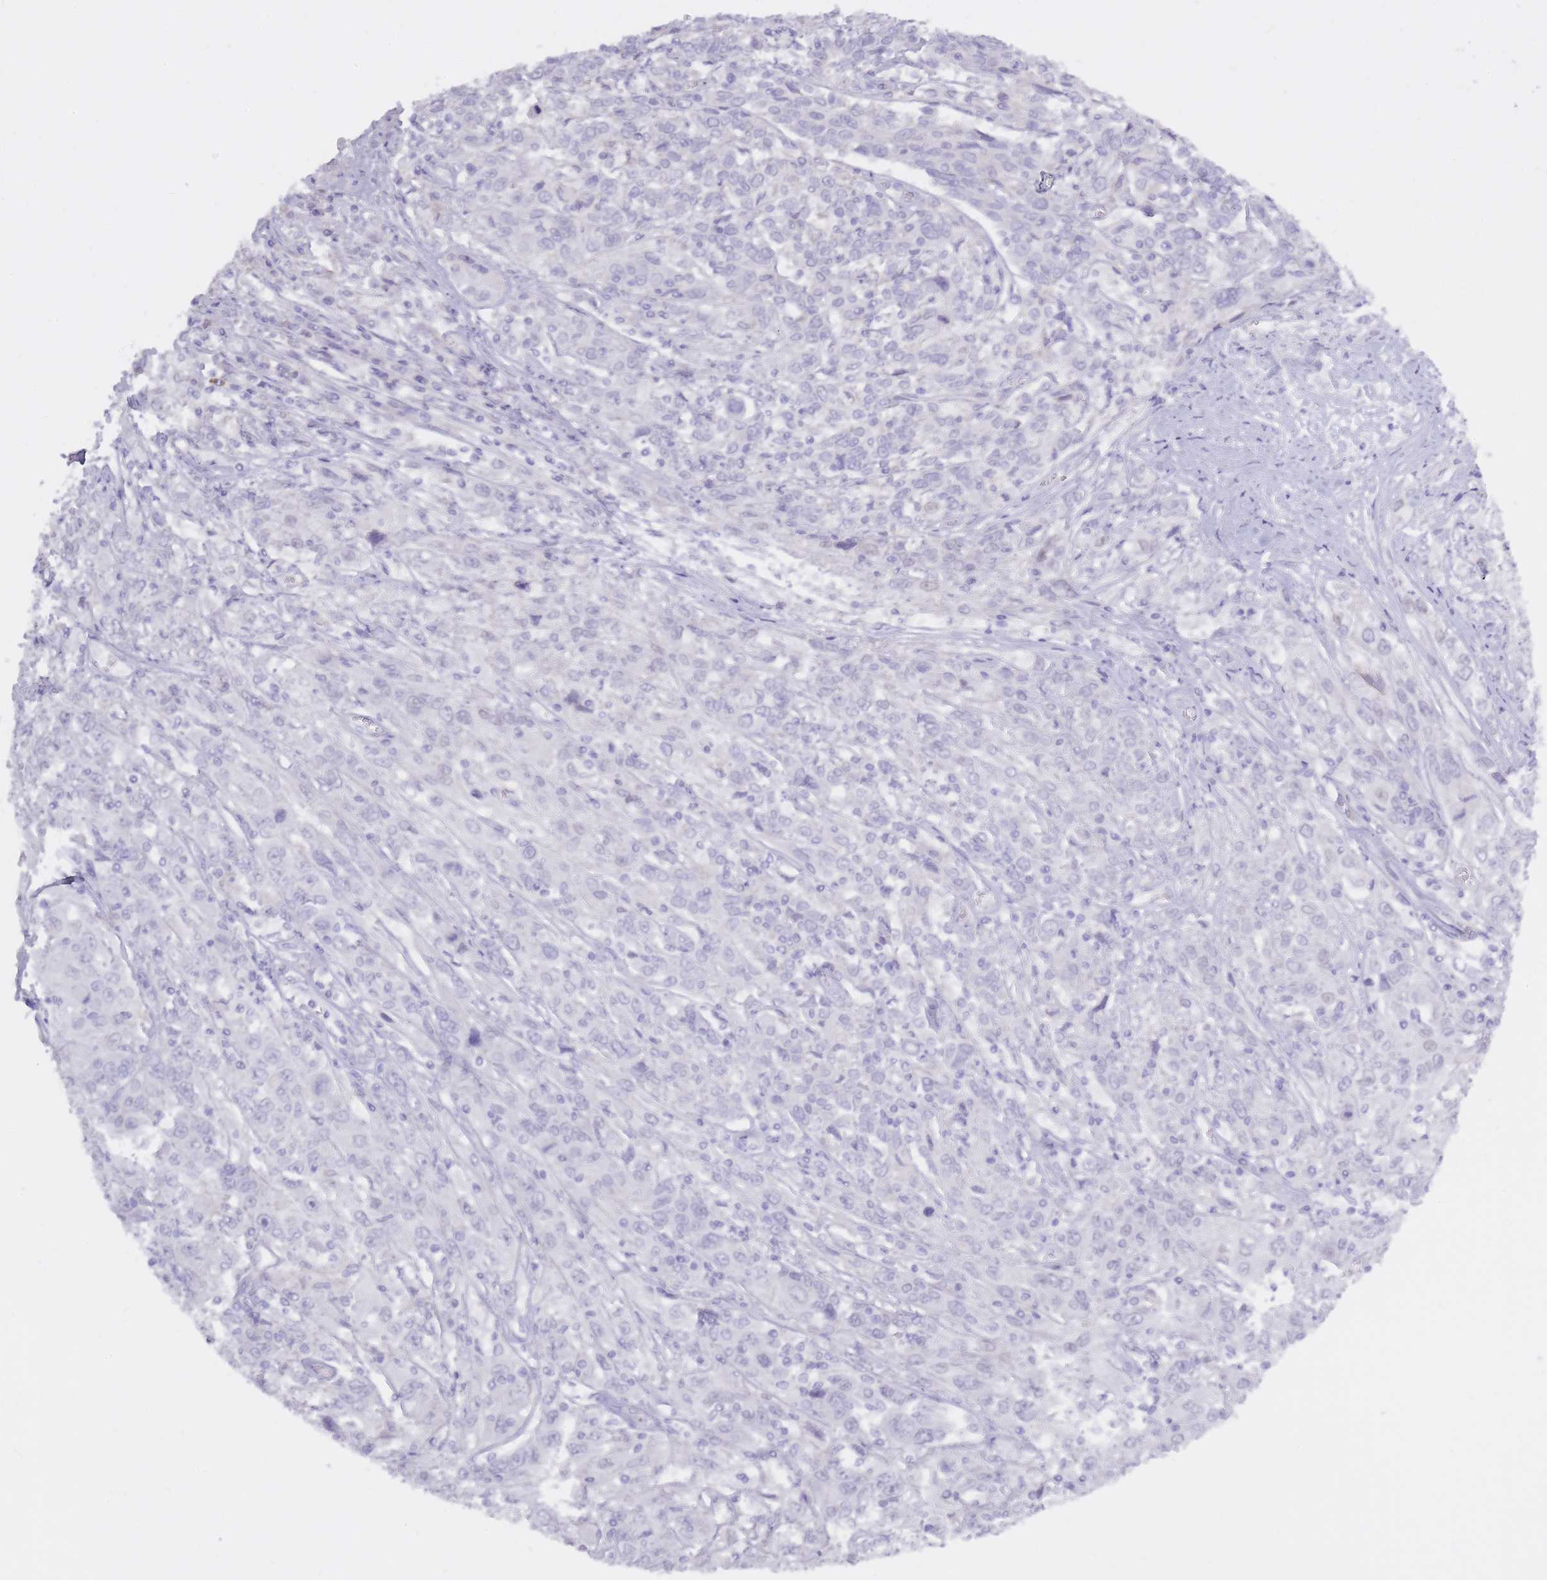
{"staining": {"intensity": "negative", "quantity": "none", "location": "none"}, "tissue": "cervical cancer", "cell_type": "Tumor cells", "image_type": "cancer", "snomed": [{"axis": "morphology", "description": "Squamous cell carcinoma, NOS"}, {"axis": "topography", "description": "Cervix"}], "caption": "The IHC photomicrograph has no significant staining in tumor cells of cervical cancer (squamous cell carcinoma) tissue.", "gene": "BDKRB2", "patient": {"sex": "female", "age": 46}}